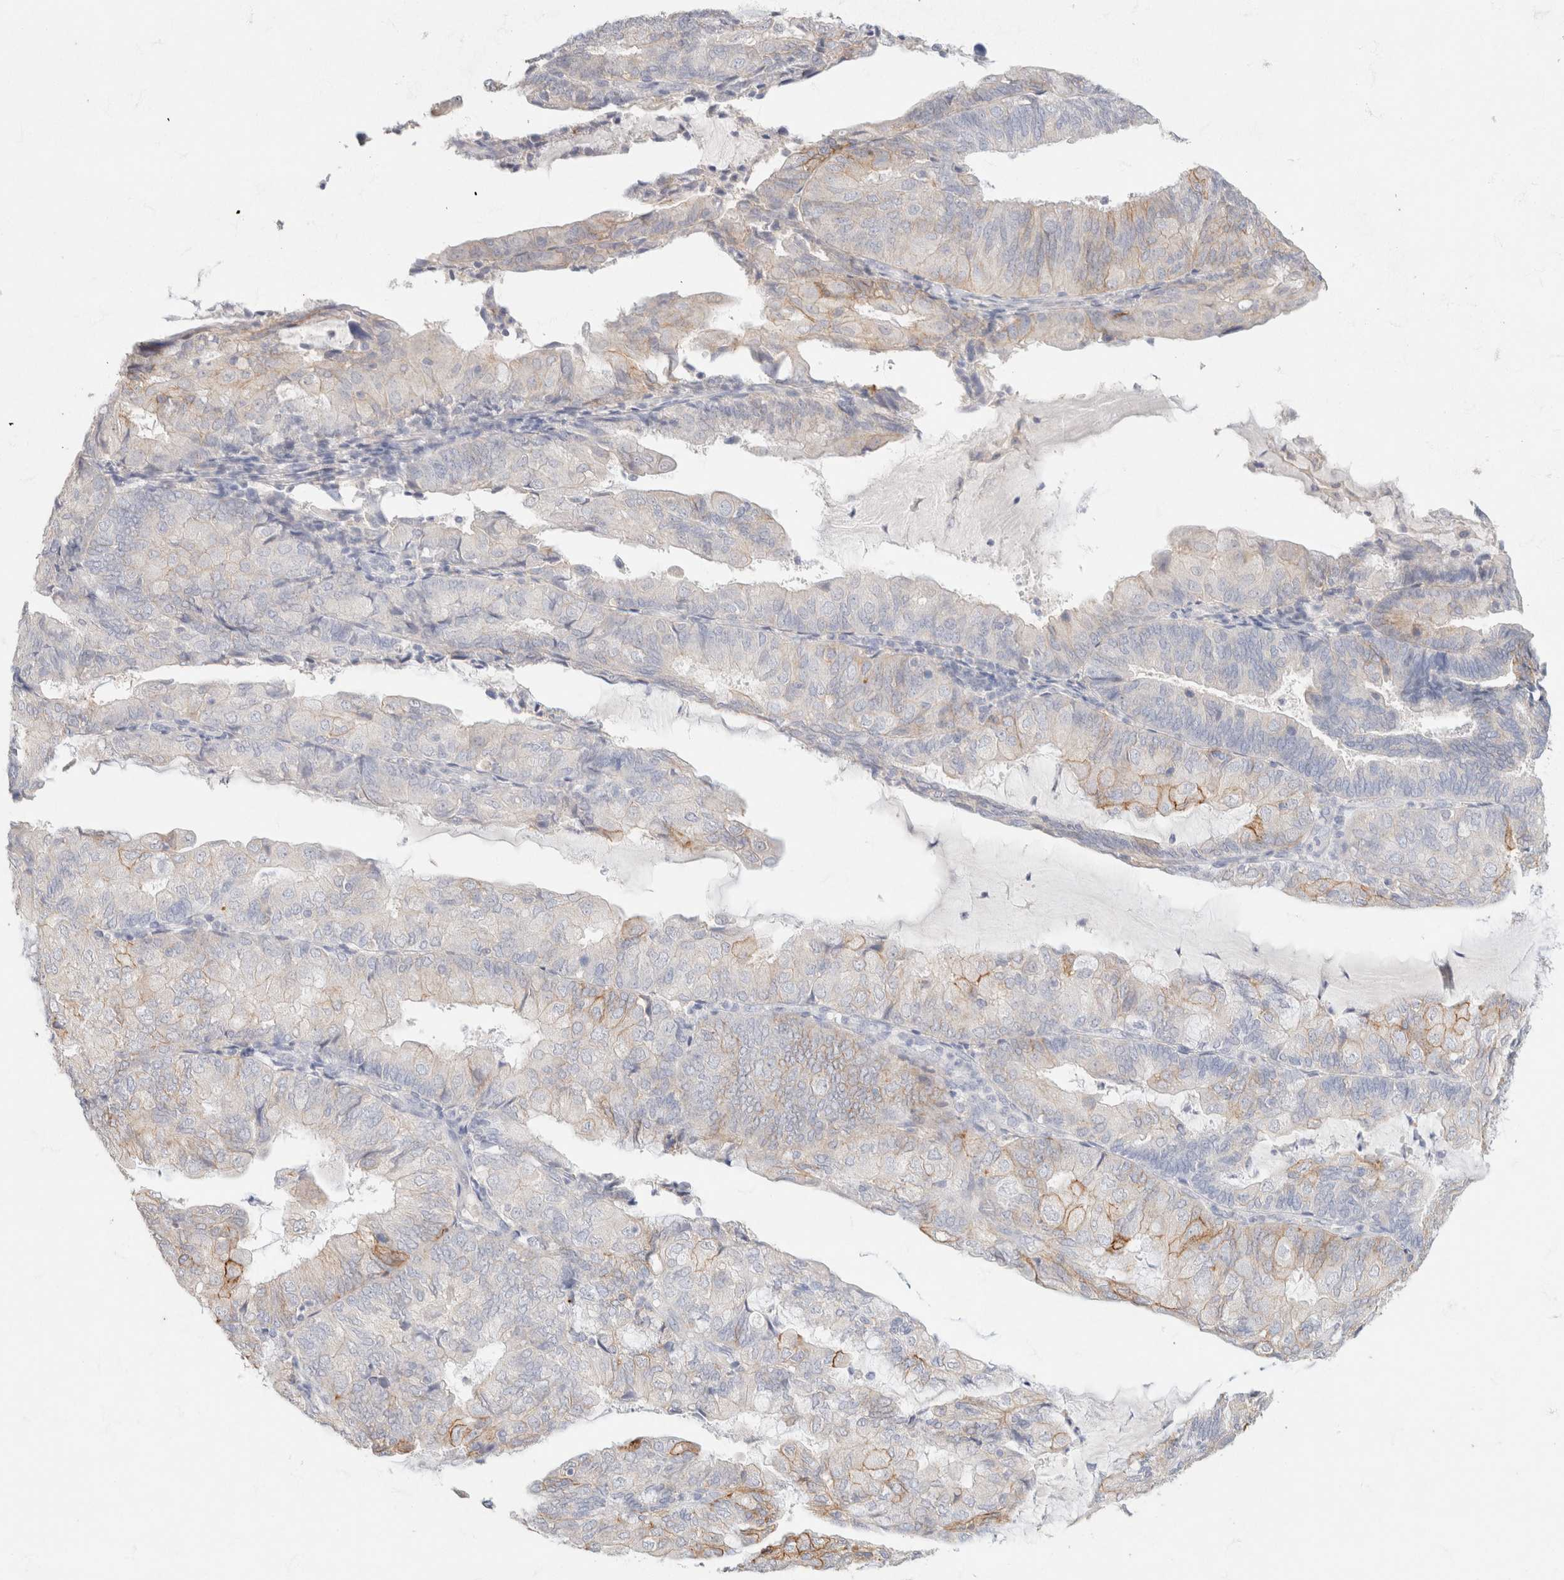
{"staining": {"intensity": "moderate", "quantity": "<25%", "location": "cytoplasmic/membranous"}, "tissue": "endometrial cancer", "cell_type": "Tumor cells", "image_type": "cancer", "snomed": [{"axis": "morphology", "description": "Adenocarcinoma, NOS"}, {"axis": "topography", "description": "Endometrium"}], "caption": "An IHC histopathology image of tumor tissue is shown. Protein staining in brown labels moderate cytoplasmic/membranous positivity in endometrial cancer within tumor cells. (Brightfield microscopy of DAB IHC at high magnification).", "gene": "CA12", "patient": {"sex": "female", "age": 81}}